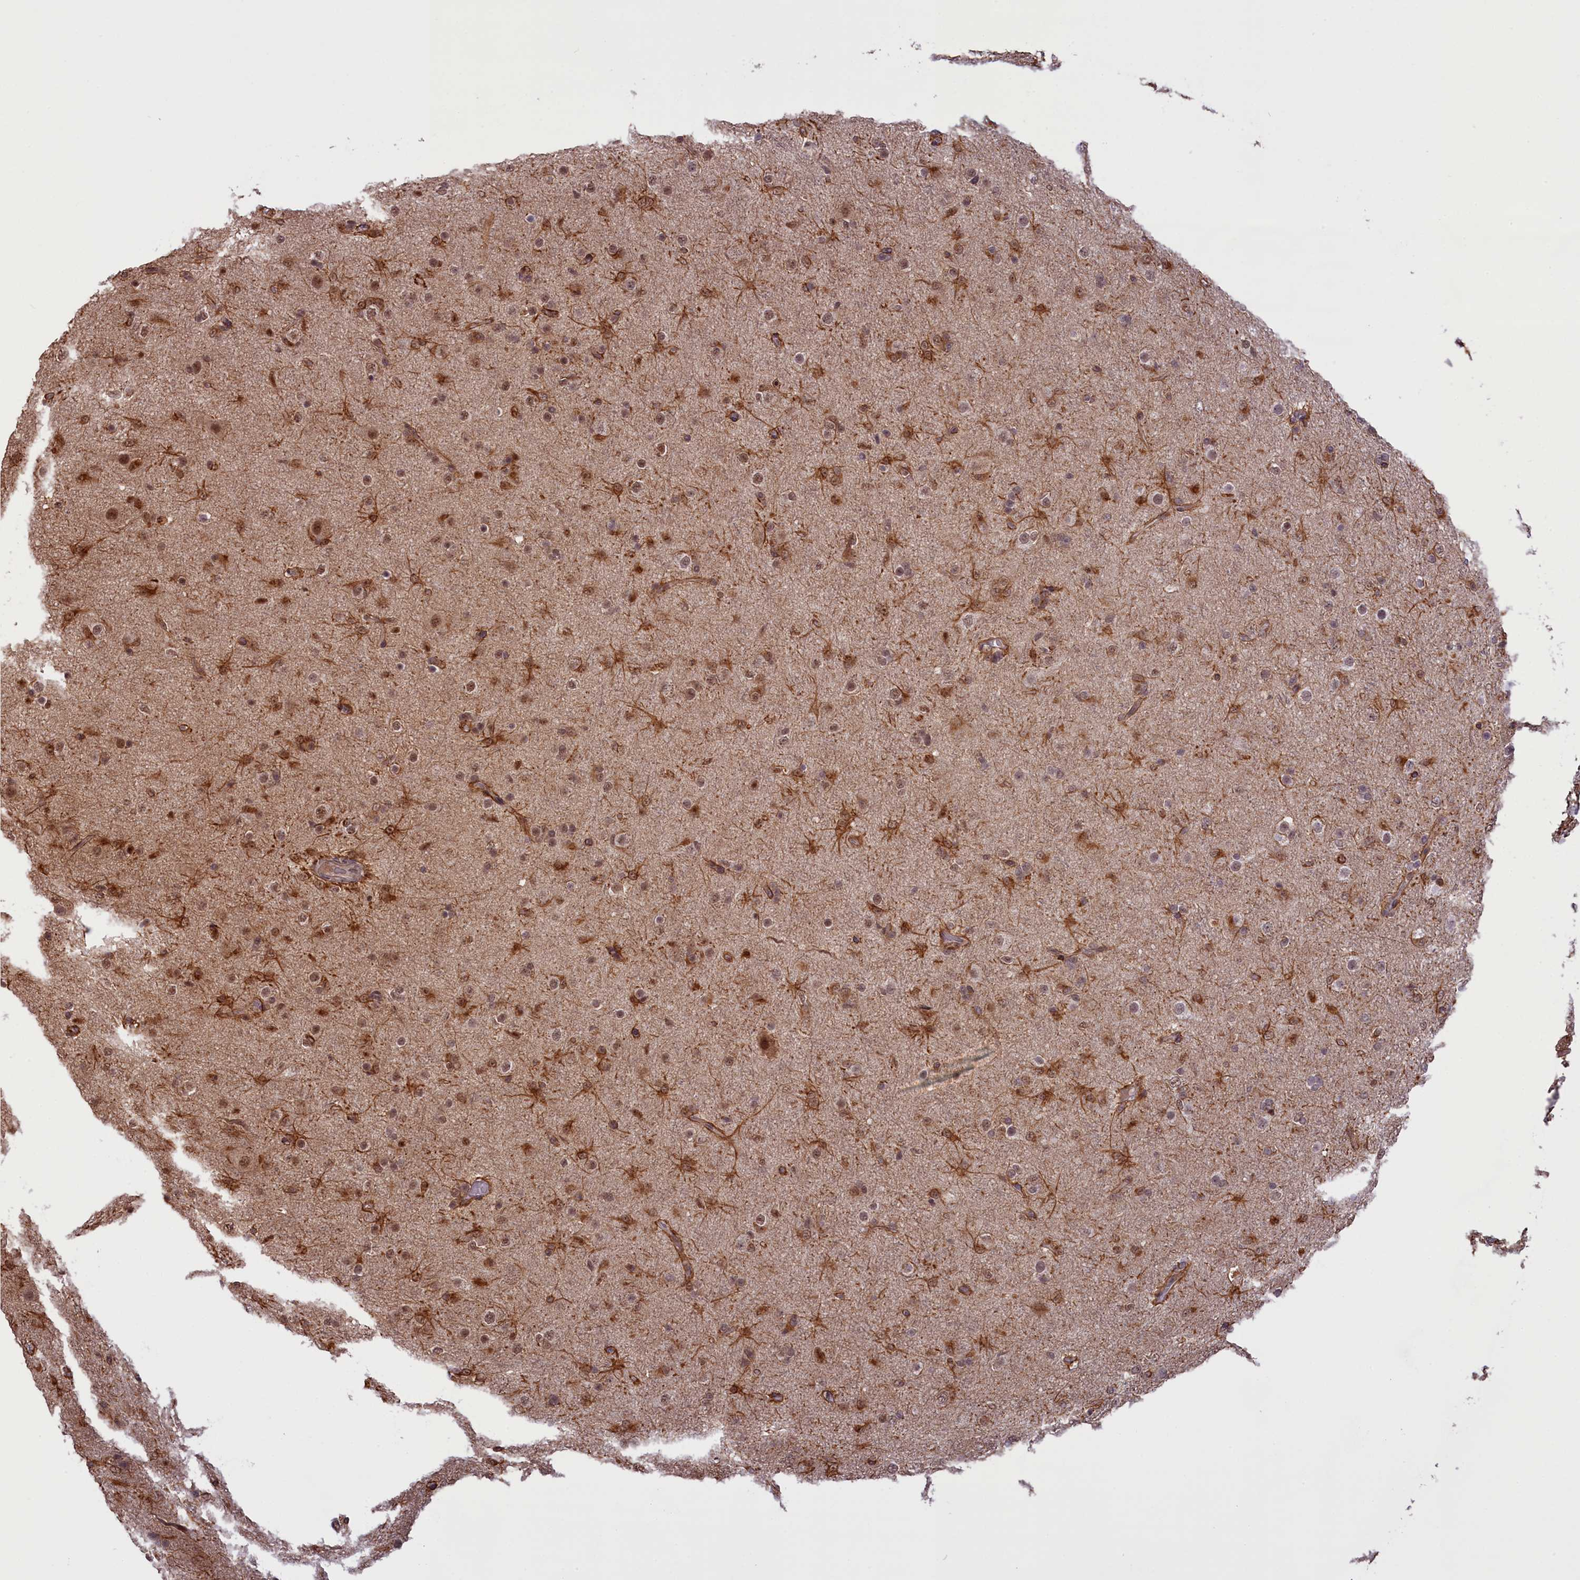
{"staining": {"intensity": "moderate", "quantity": "25%-75%", "location": "cytoplasmic/membranous,nuclear"}, "tissue": "glioma", "cell_type": "Tumor cells", "image_type": "cancer", "snomed": [{"axis": "morphology", "description": "Glioma, malignant, Low grade"}, {"axis": "topography", "description": "Brain"}], "caption": "A micrograph of glioma stained for a protein shows moderate cytoplasmic/membranous and nuclear brown staining in tumor cells. (DAB = brown stain, brightfield microscopy at high magnification).", "gene": "CARD8", "patient": {"sex": "male", "age": 65}}